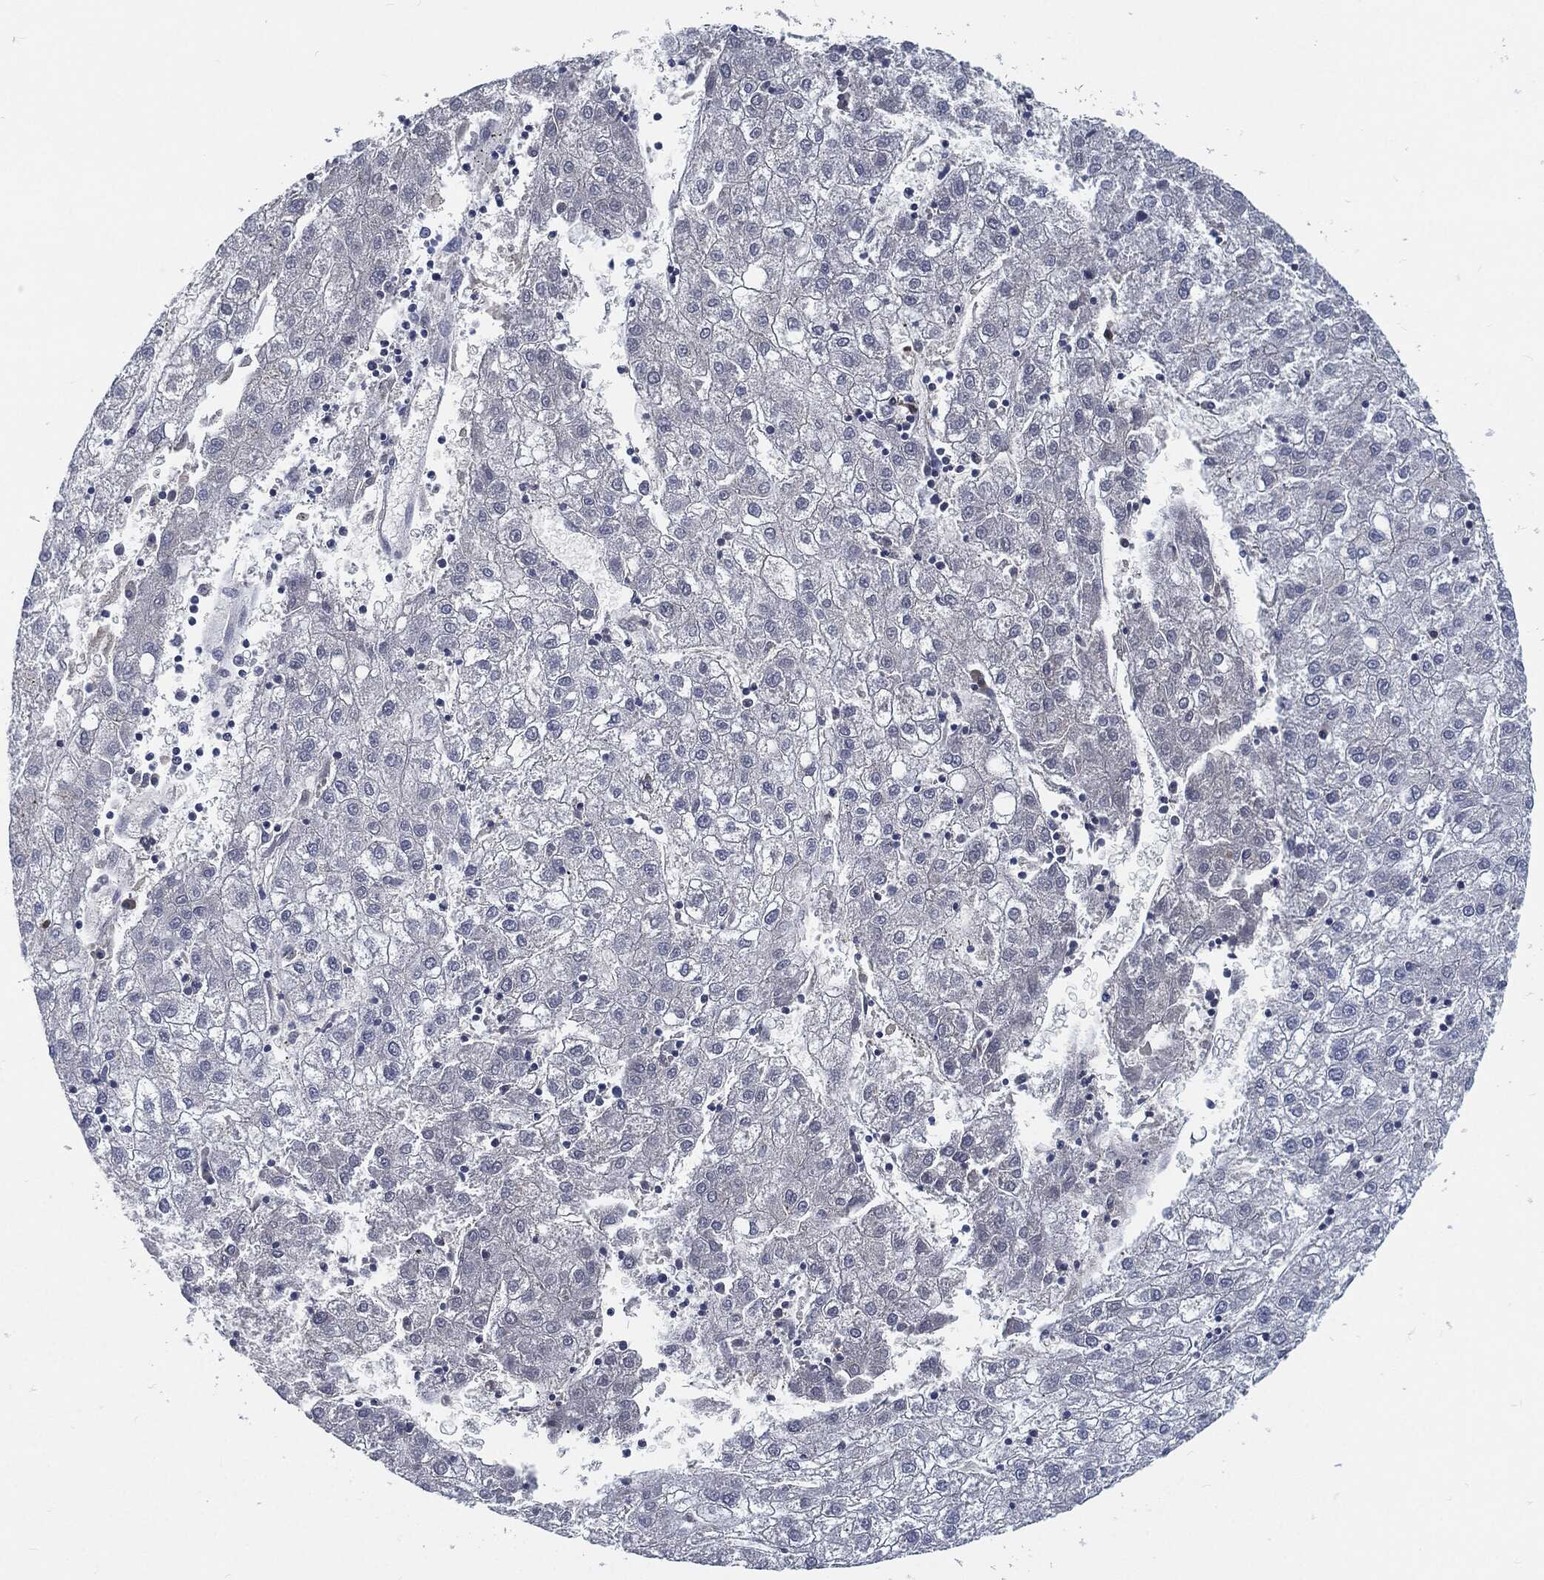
{"staining": {"intensity": "negative", "quantity": "none", "location": "none"}, "tissue": "liver cancer", "cell_type": "Tumor cells", "image_type": "cancer", "snomed": [{"axis": "morphology", "description": "Carcinoma, Hepatocellular, NOS"}, {"axis": "topography", "description": "Liver"}], "caption": "This is an IHC image of hepatocellular carcinoma (liver). There is no staining in tumor cells.", "gene": "MST1", "patient": {"sex": "male", "age": 72}}